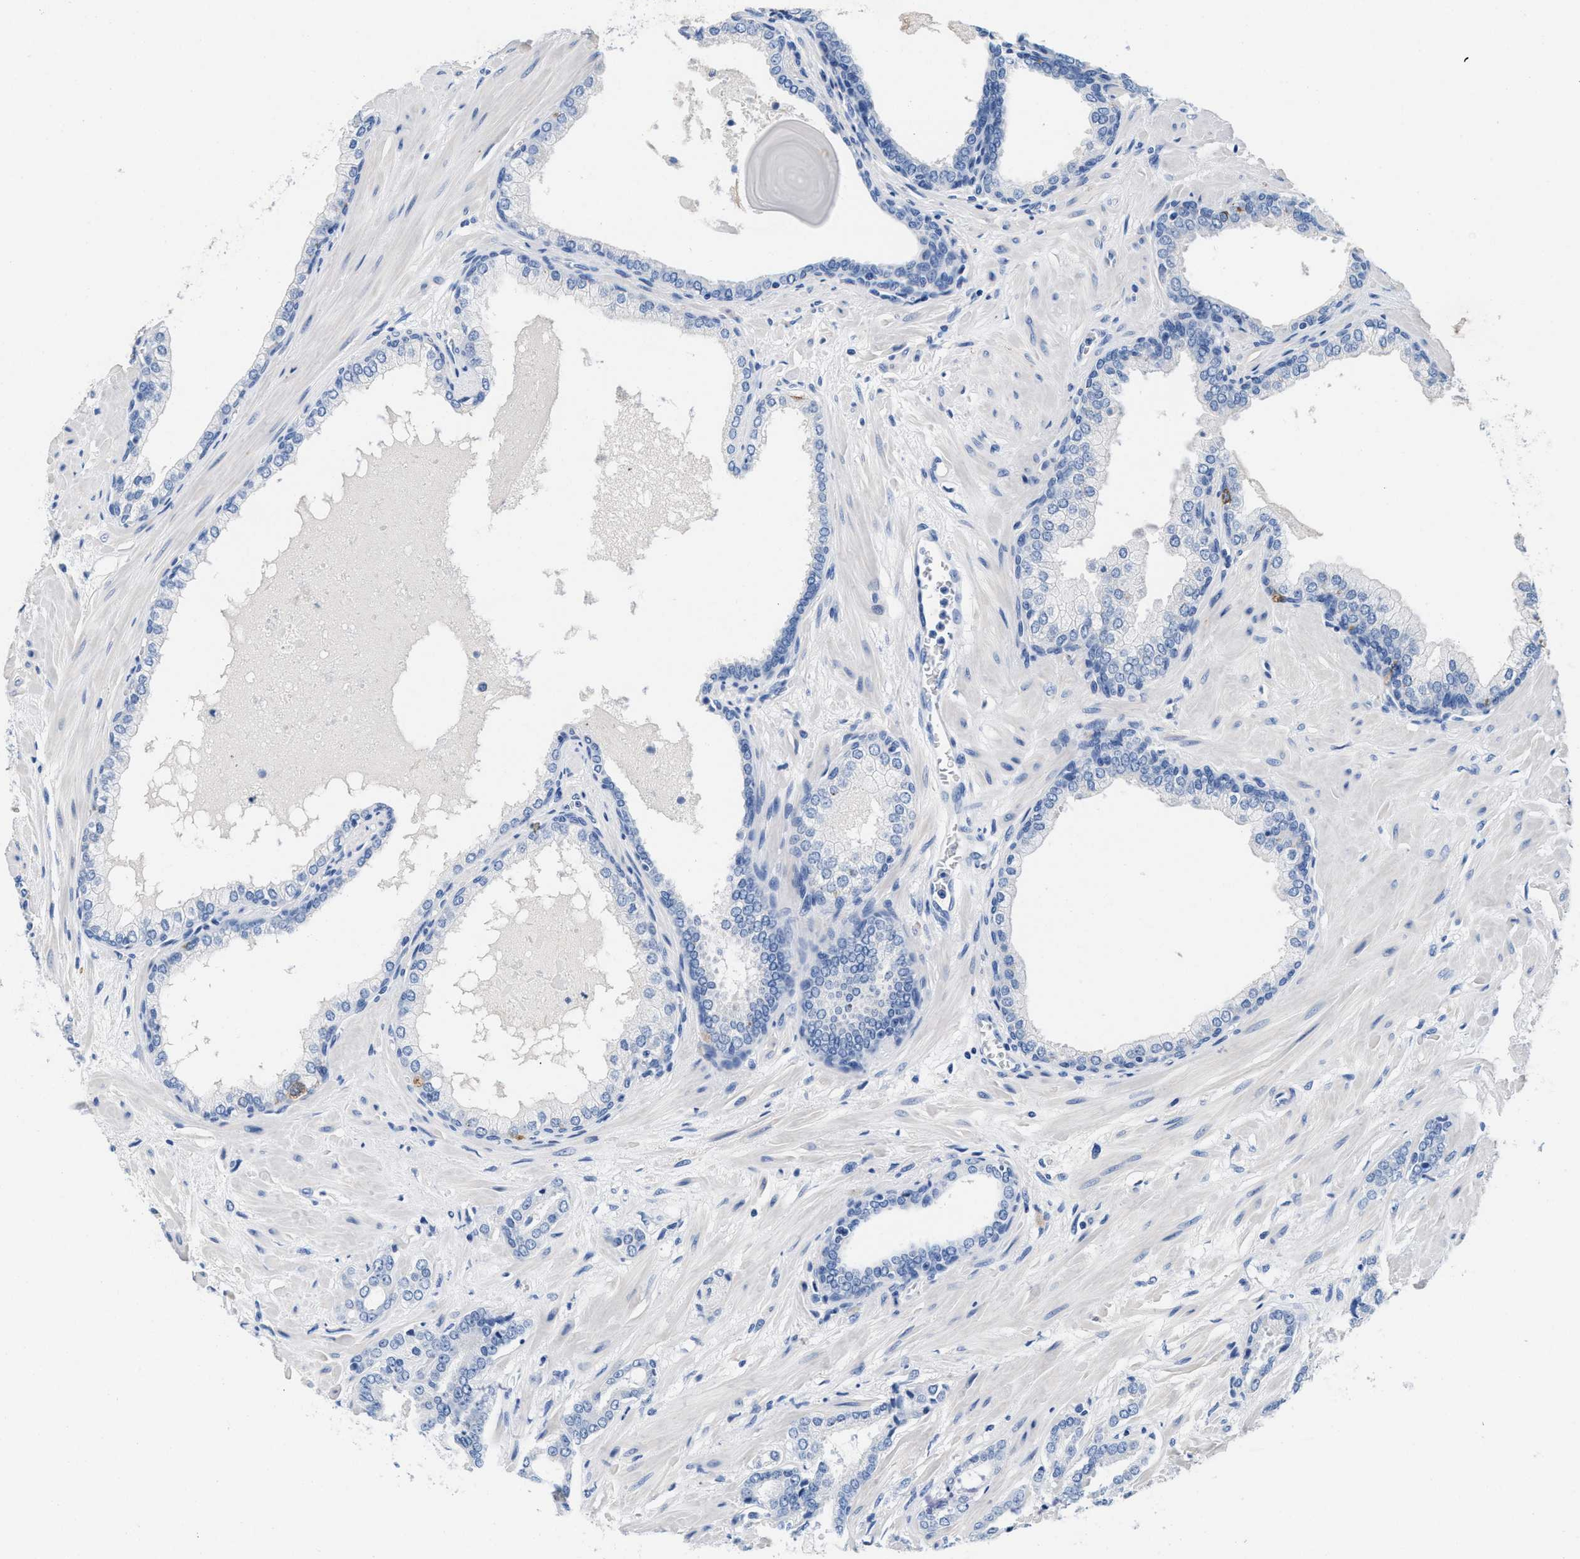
{"staining": {"intensity": "negative", "quantity": "none", "location": "none"}, "tissue": "prostate cancer", "cell_type": "Tumor cells", "image_type": "cancer", "snomed": [{"axis": "morphology", "description": "Adenocarcinoma, Low grade"}, {"axis": "topography", "description": "Prostate"}], "caption": "Immunohistochemical staining of human low-grade adenocarcinoma (prostate) shows no significant expression in tumor cells.", "gene": "SLFN13", "patient": {"sex": "male", "age": 53}}